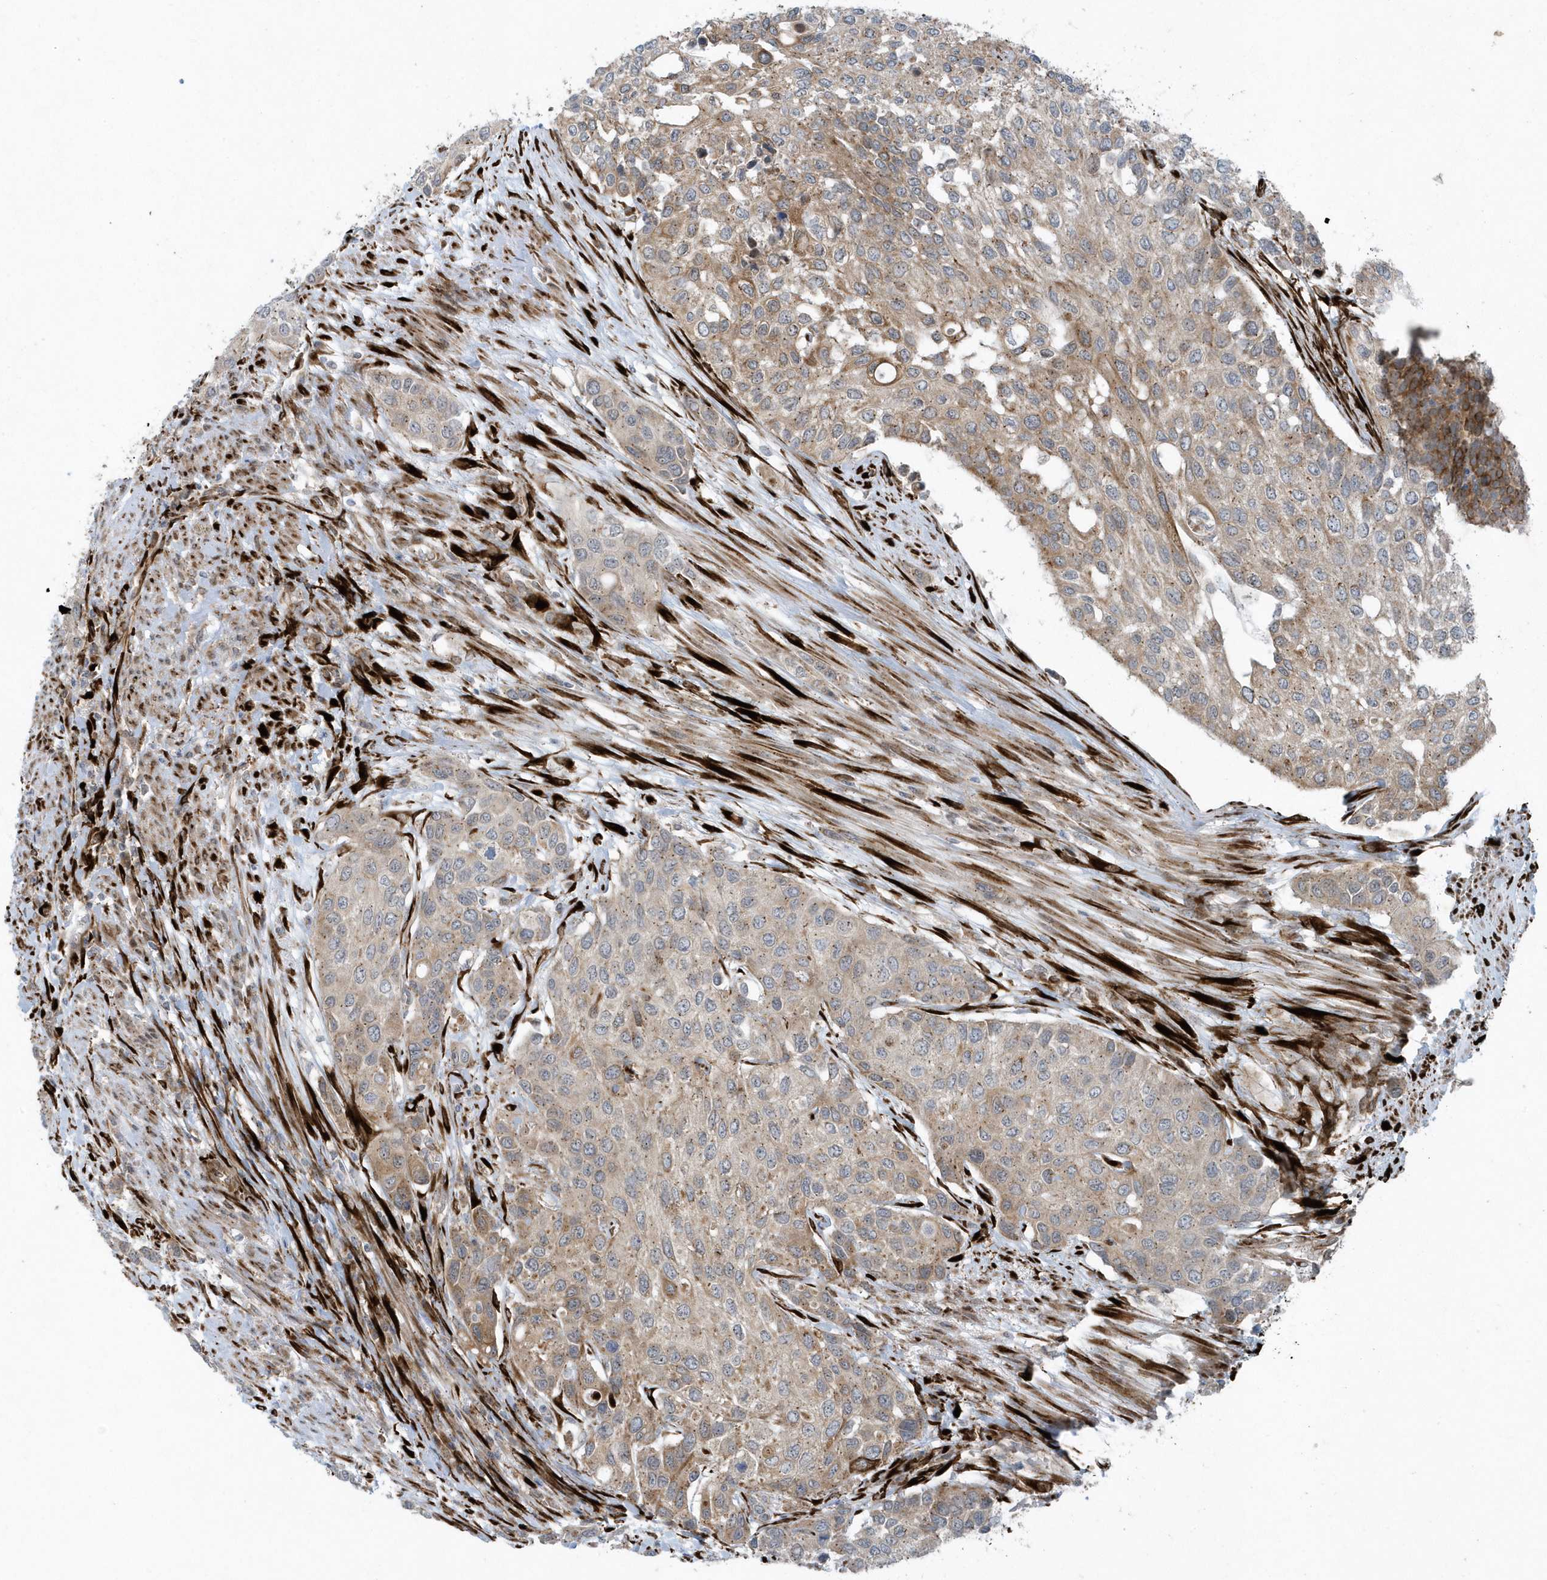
{"staining": {"intensity": "moderate", "quantity": ">75%", "location": "cytoplasmic/membranous"}, "tissue": "urothelial cancer", "cell_type": "Tumor cells", "image_type": "cancer", "snomed": [{"axis": "morphology", "description": "Normal tissue, NOS"}, {"axis": "morphology", "description": "Urothelial carcinoma, High grade"}, {"axis": "topography", "description": "Vascular tissue"}, {"axis": "topography", "description": "Urinary bladder"}], "caption": "This micrograph exhibits immunohistochemistry (IHC) staining of urothelial cancer, with medium moderate cytoplasmic/membranous positivity in approximately >75% of tumor cells.", "gene": "FAM98A", "patient": {"sex": "female", "age": 56}}